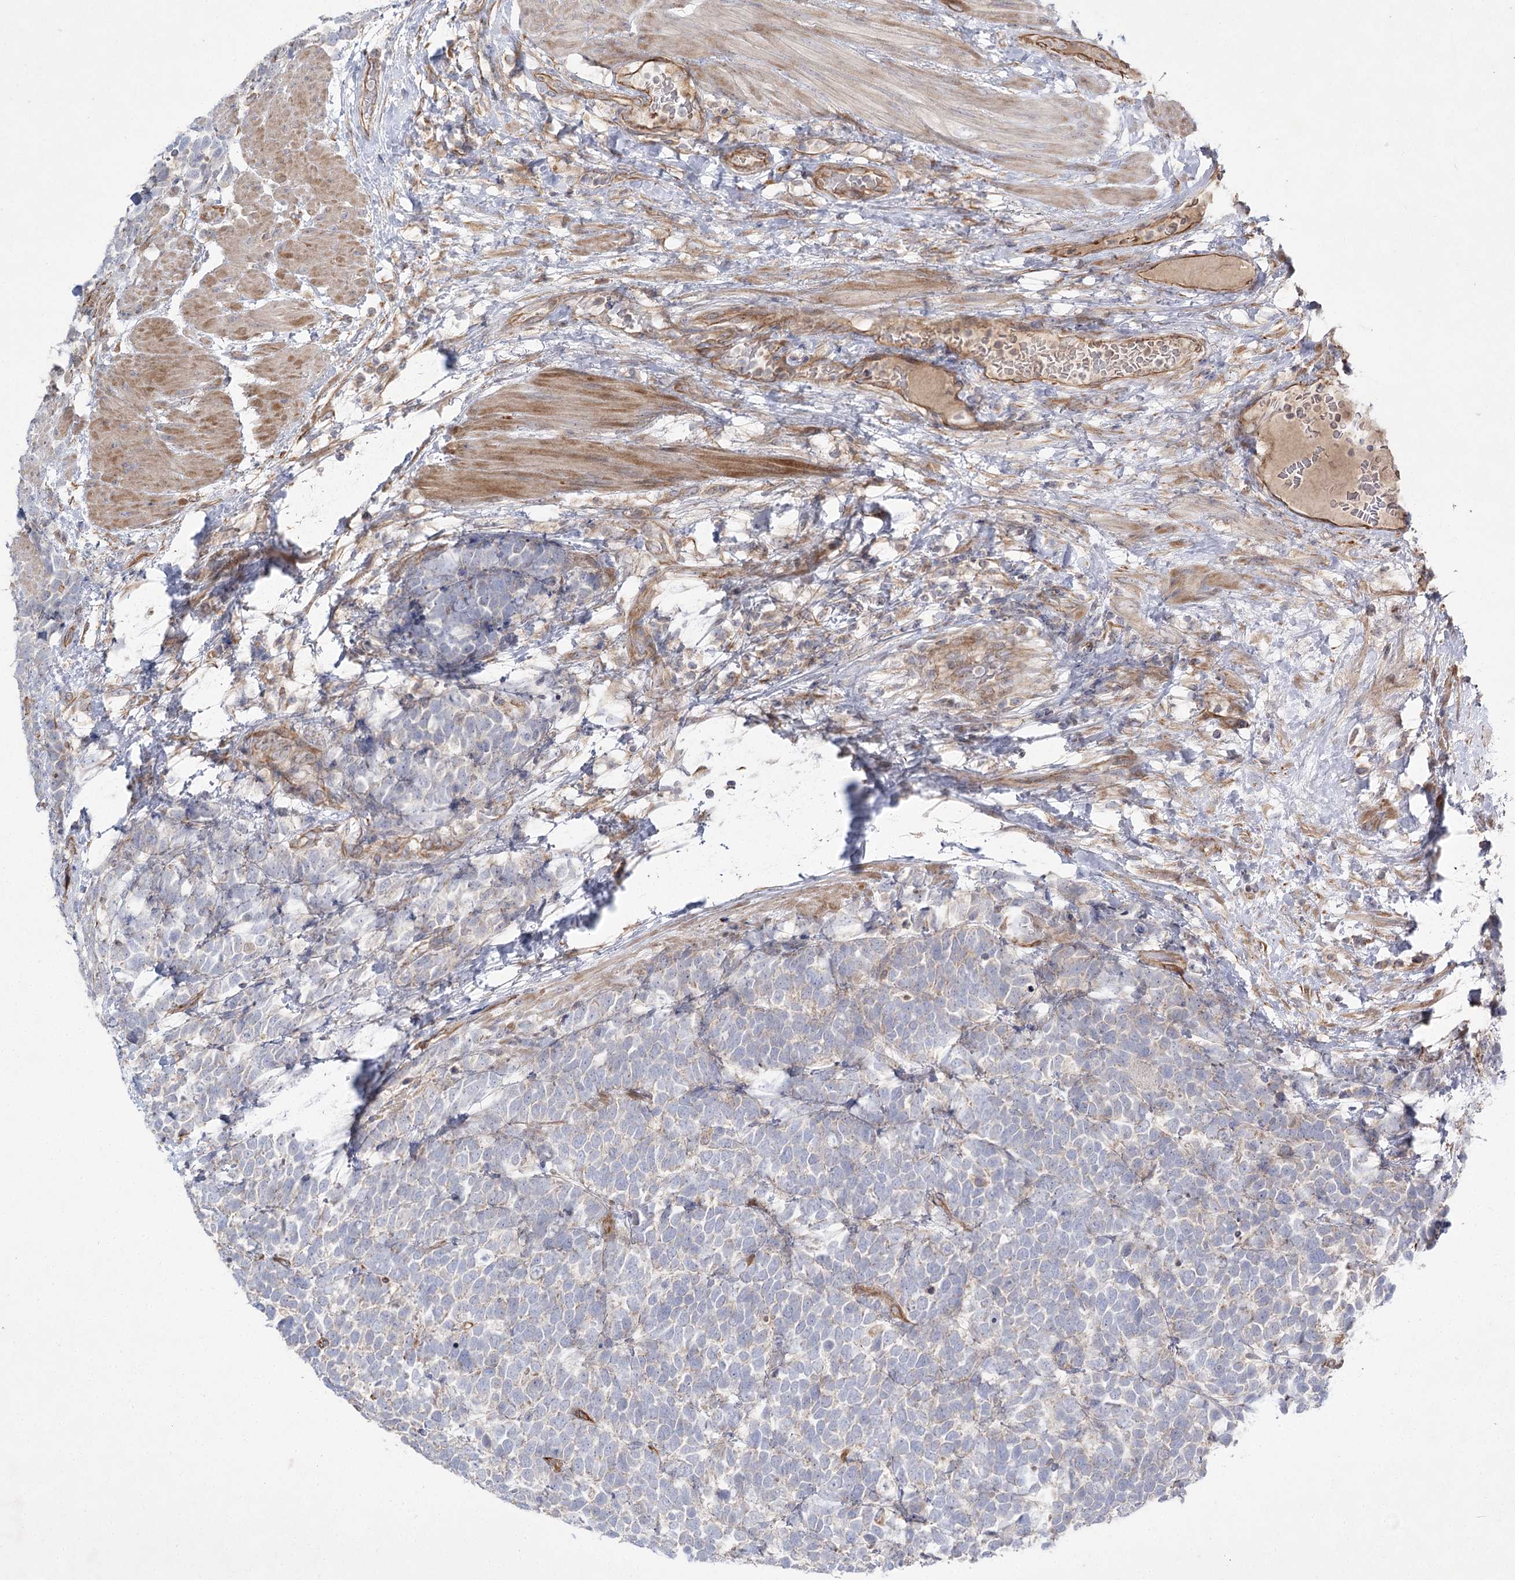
{"staining": {"intensity": "negative", "quantity": "none", "location": "none"}, "tissue": "urothelial cancer", "cell_type": "Tumor cells", "image_type": "cancer", "snomed": [{"axis": "morphology", "description": "Urothelial carcinoma, High grade"}, {"axis": "topography", "description": "Urinary bladder"}], "caption": "Immunohistochemistry histopathology image of neoplastic tissue: high-grade urothelial carcinoma stained with DAB (3,3'-diaminobenzidine) demonstrates no significant protein staining in tumor cells. The staining was performed using DAB (3,3'-diaminobenzidine) to visualize the protein expression in brown, while the nuclei were stained in blue with hematoxylin (Magnification: 20x).", "gene": "KIAA0825", "patient": {"sex": "female", "age": 82}}